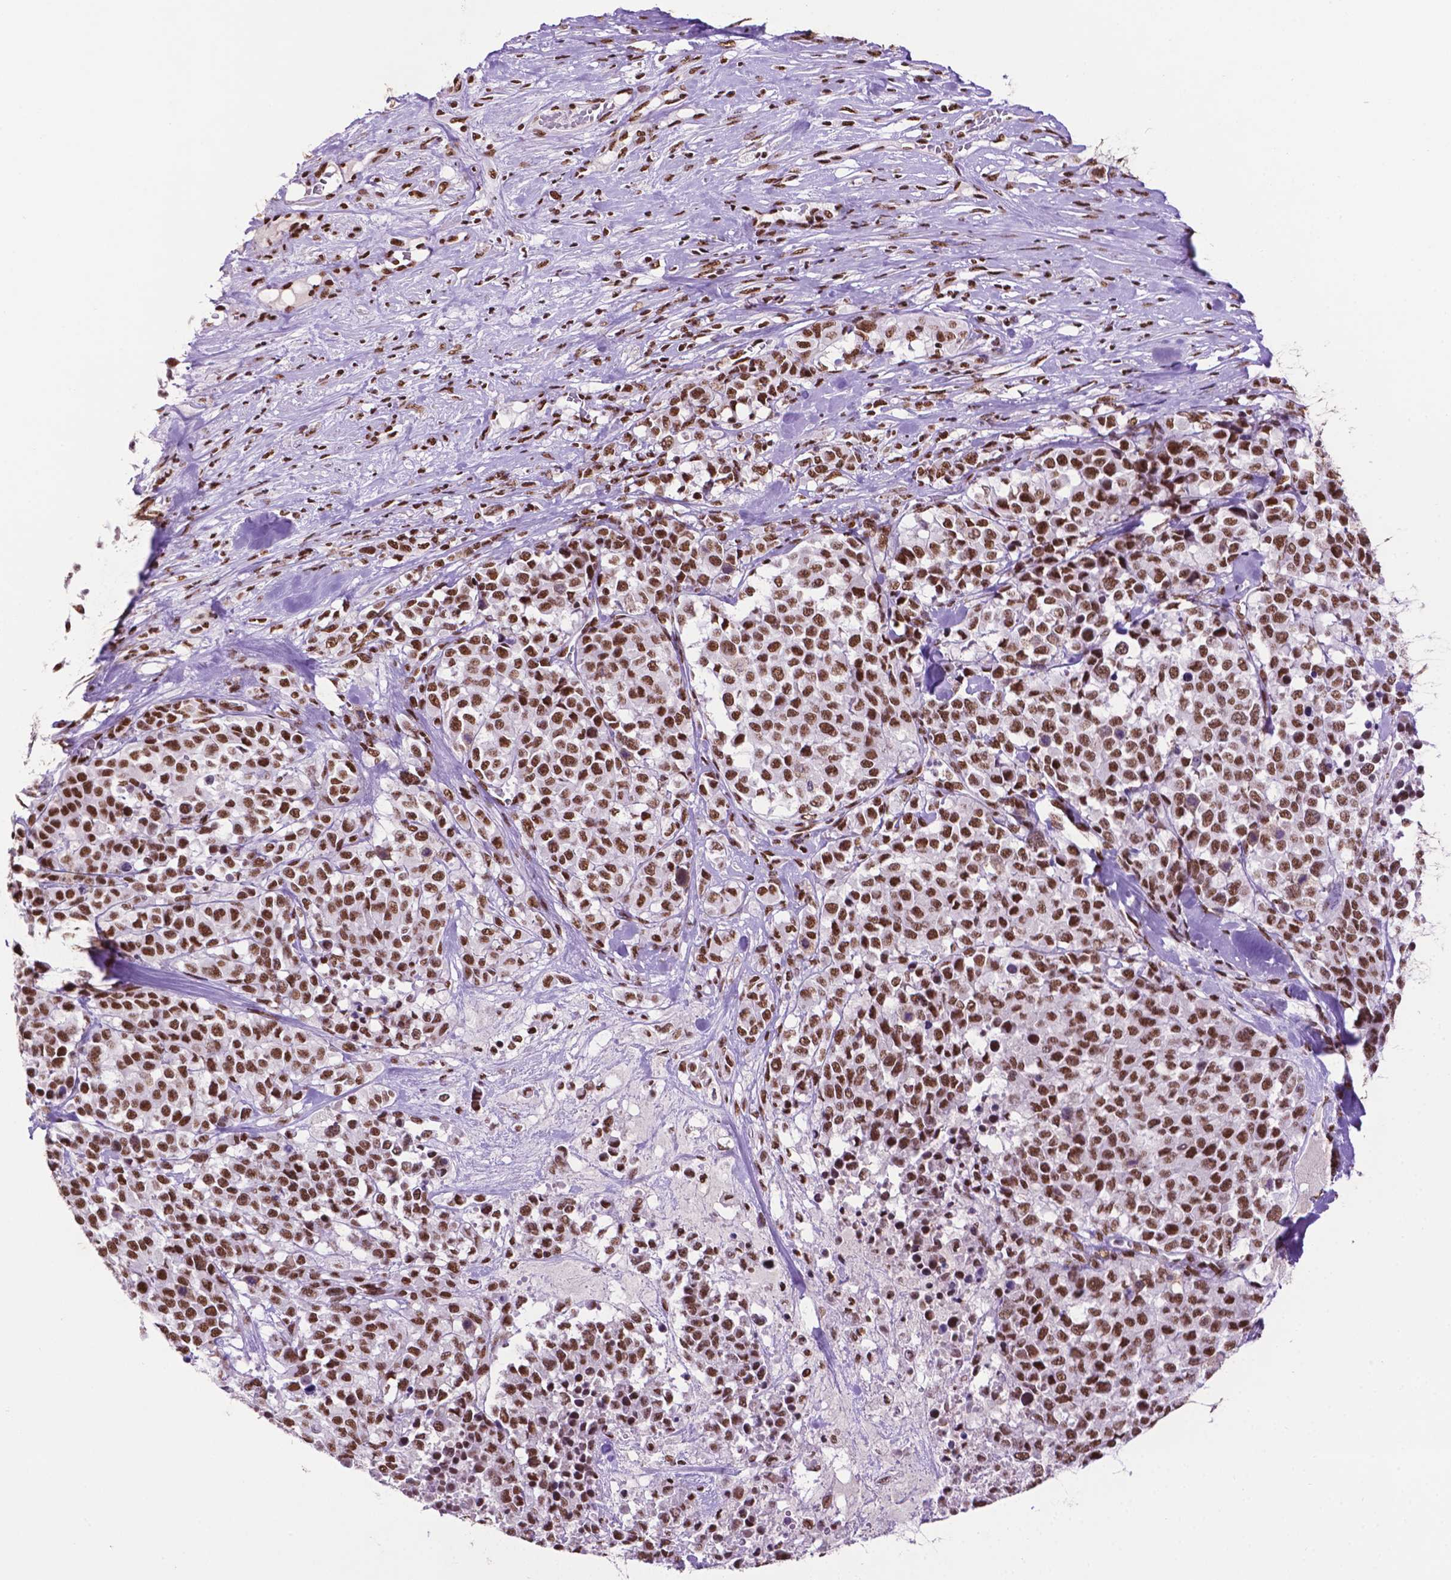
{"staining": {"intensity": "strong", "quantity": ">75%", "location": "nuclear"}, "tissue": "melanoma", "cell_type": "Tumor cells", "image_type": "cancer", "snomed": [{"axis": "morphology", "description": "Malignant melanoma, Metastatic site"}, {"axis": "topography", "description": "Skin"}], "caption": "Malignant melanoma (metastatic site) stained with IHC exhibits strong nuclear expression in approximately >75% of tumor cells.", "gene": "CCAR2", "patient": {"sex": "male", "age": 84}}